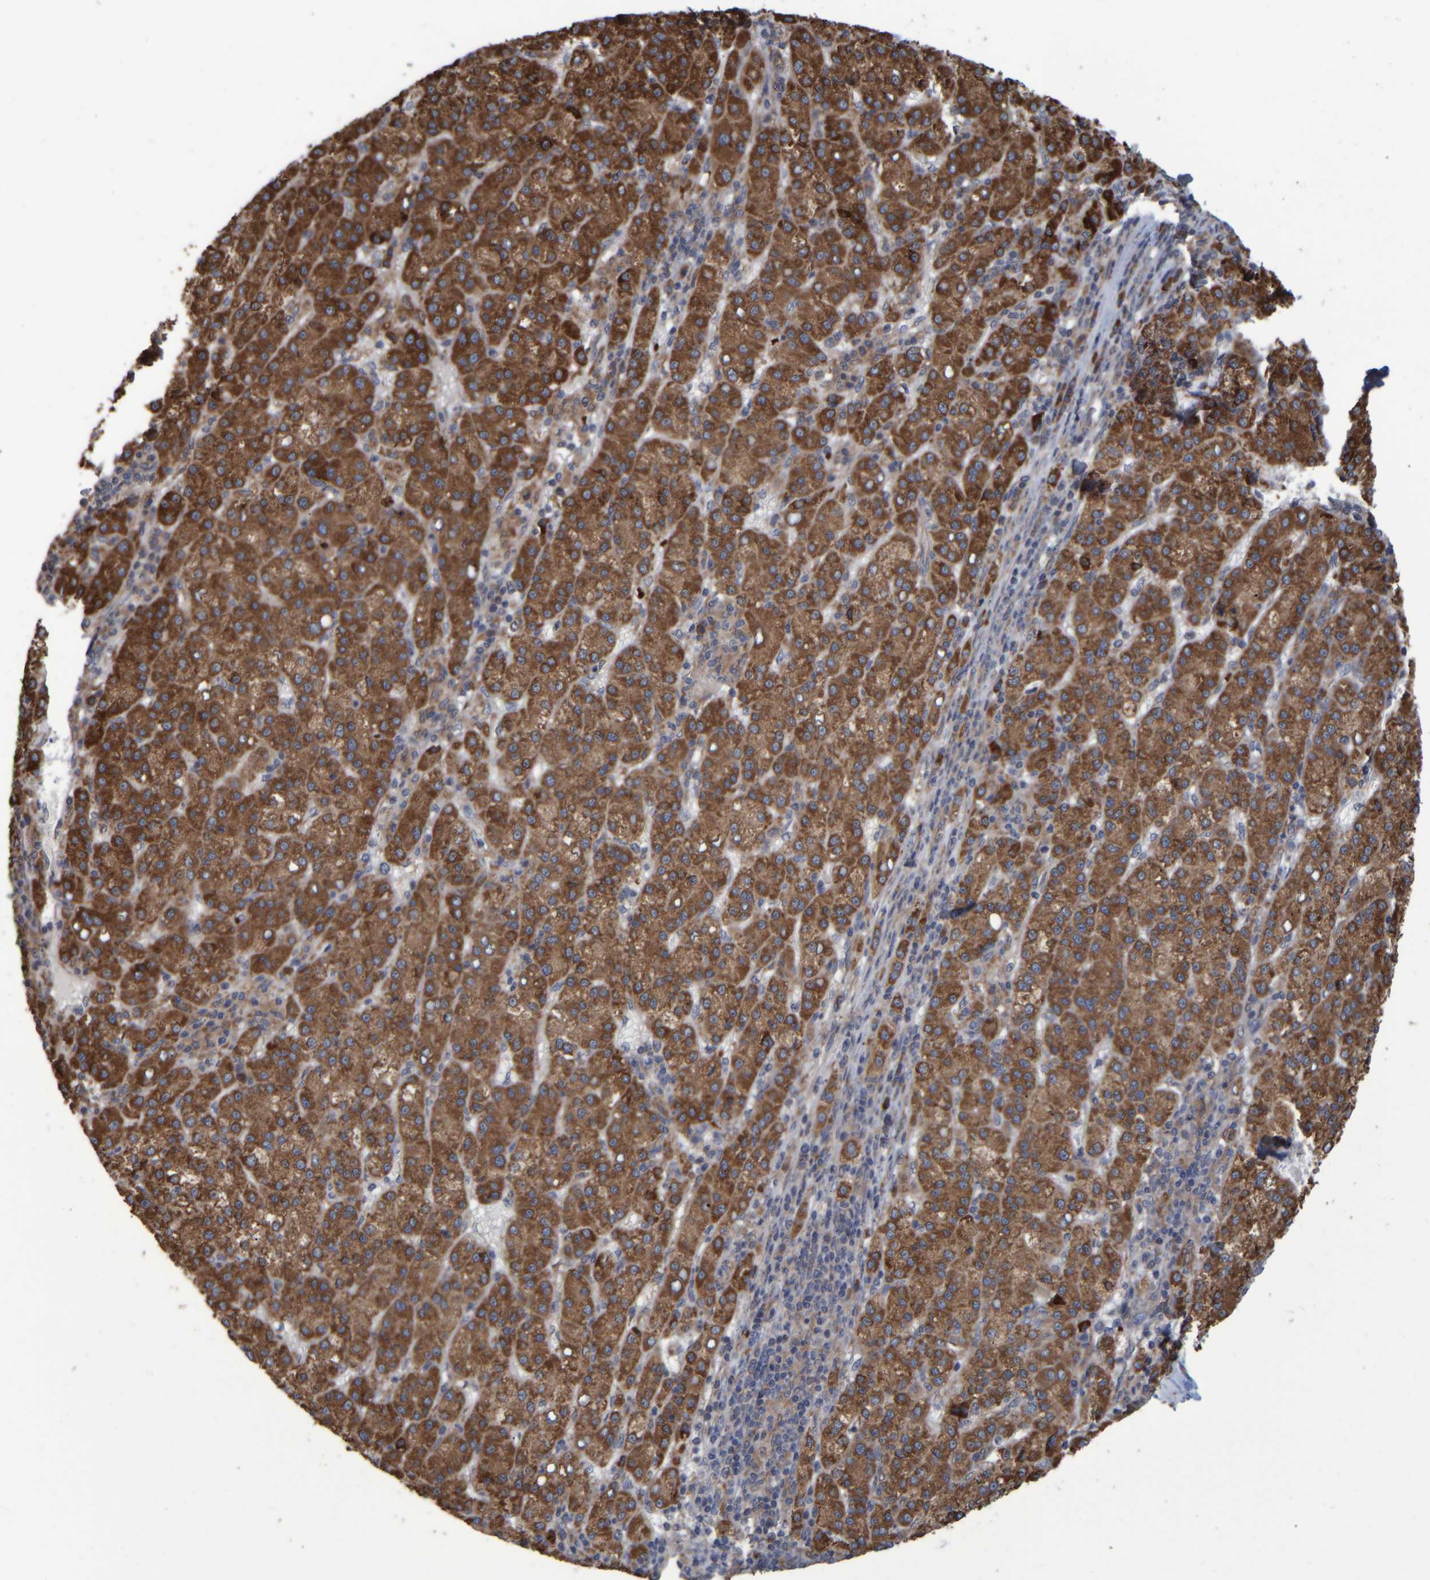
{"staining": {"intensity": "strong", "quantity": ">75%", "location": "cytoplasmic/membranous"}, "tissue": "liver cancer", "cell_type": "Tumor cells", "image_type": "cancer", "snomed": [{"axis": "morphology", "description": "Carcinoma, Hepatocellular, NOS"}, {"axis": "topography", "description": "Liver"}], "caption": "Immunohistochemistry (DAB) staining of human liver cancer reveals strong cytoplasmic/membranous protein expression in approximately >75% of tumor cells.", "gene": "SPAG5", "patient": {"sex": "female", "age": 58}}